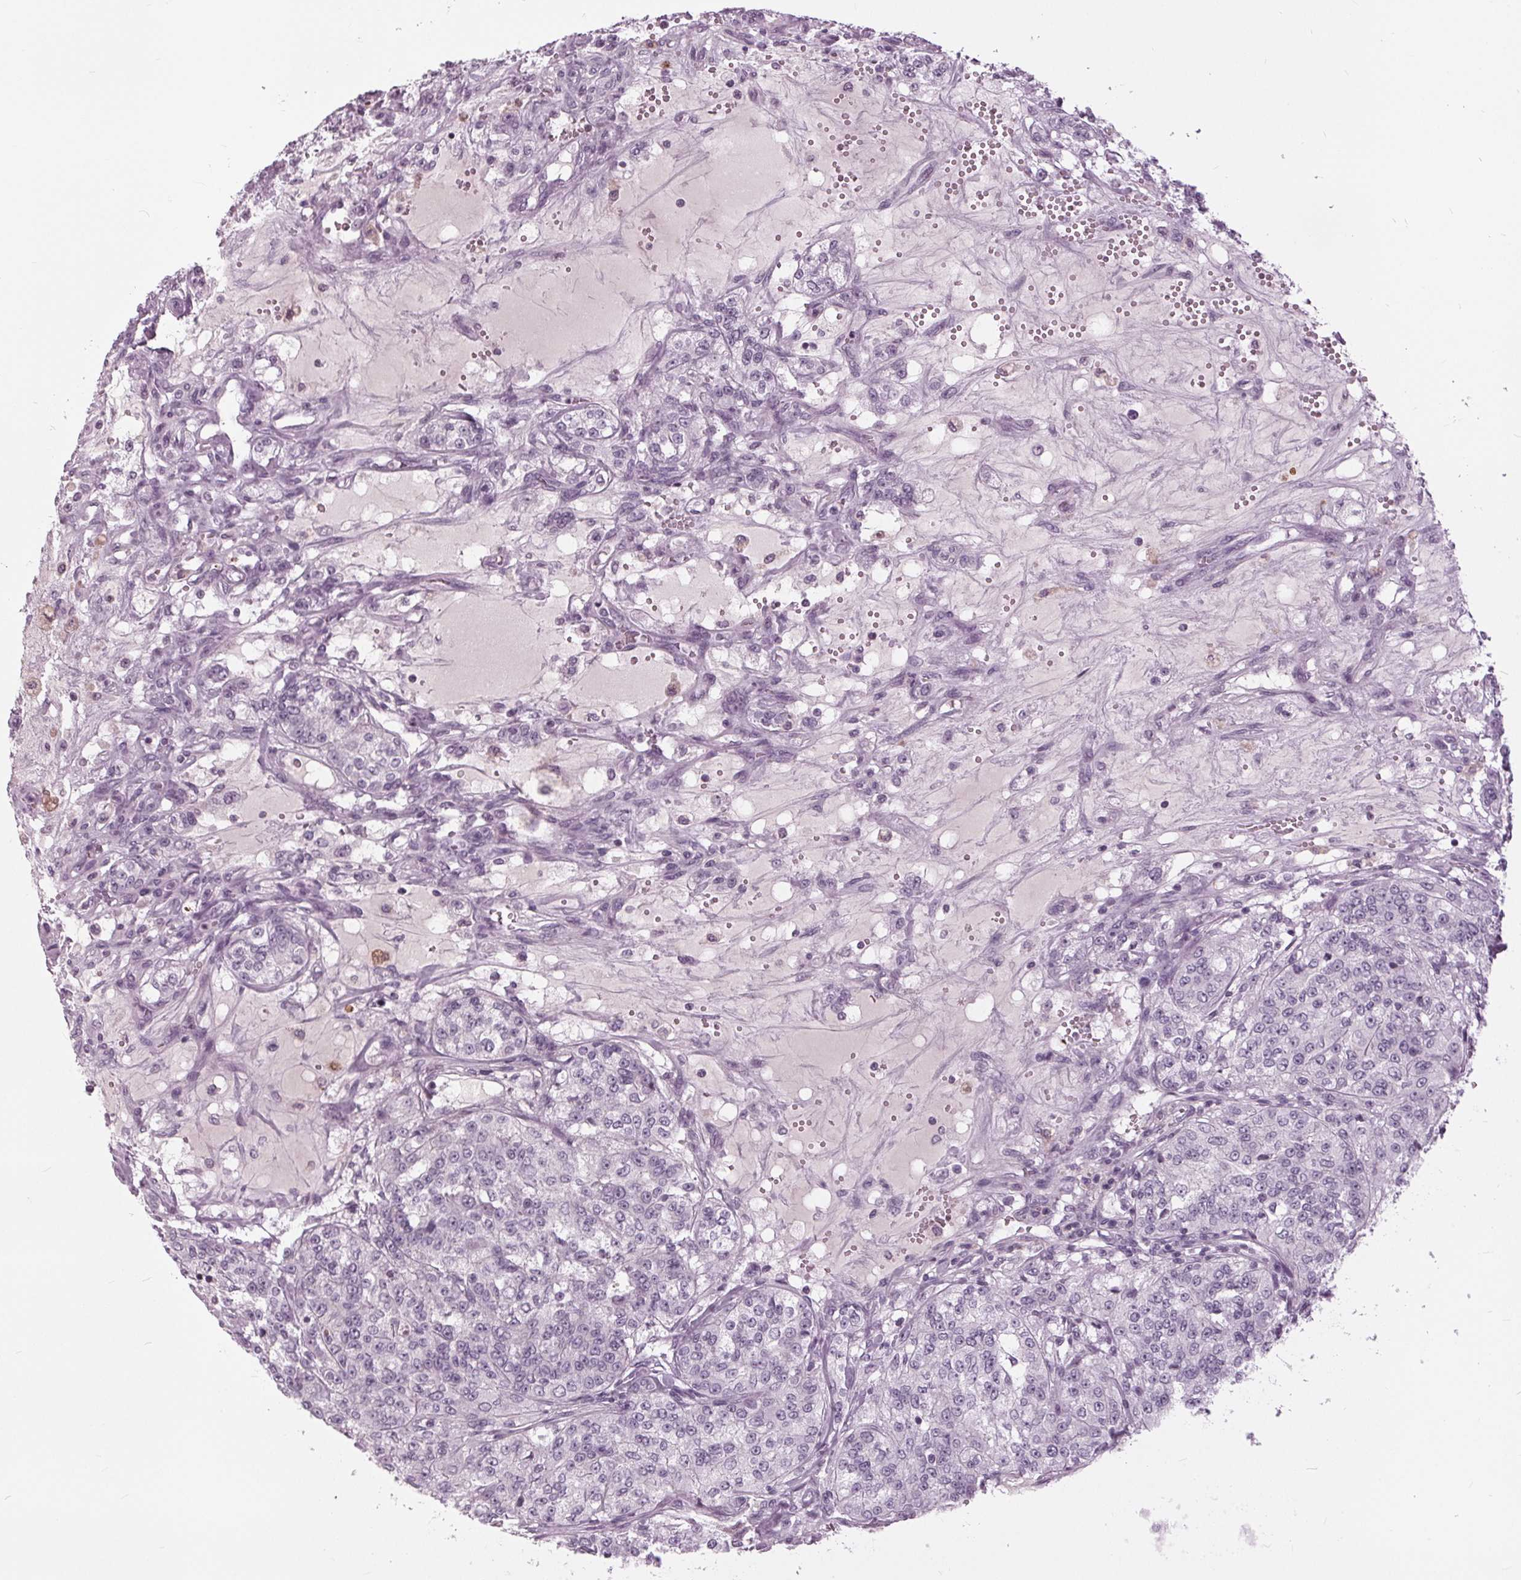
{"staining": {"intensity": "negative", "quantity": "none", "location": "none"}, "tissue": "renal cancer", "cell_type": "Tumor cells", "image_type": "cancer", "snomed": [{"axis": "morphology", "description": "Adenocarcinoma, NOS"}, {"axis": "topography", "description": "Kidney"}], "caption": "Immunohistochemistry (IHC) histopathology image of human renal cancer (adenocarcinoma) stained for a protein (brown), which exhibits no staining in tumor cells.", "gene": "SLC9A4", "patient": {"sex": "female", "age": 63}}